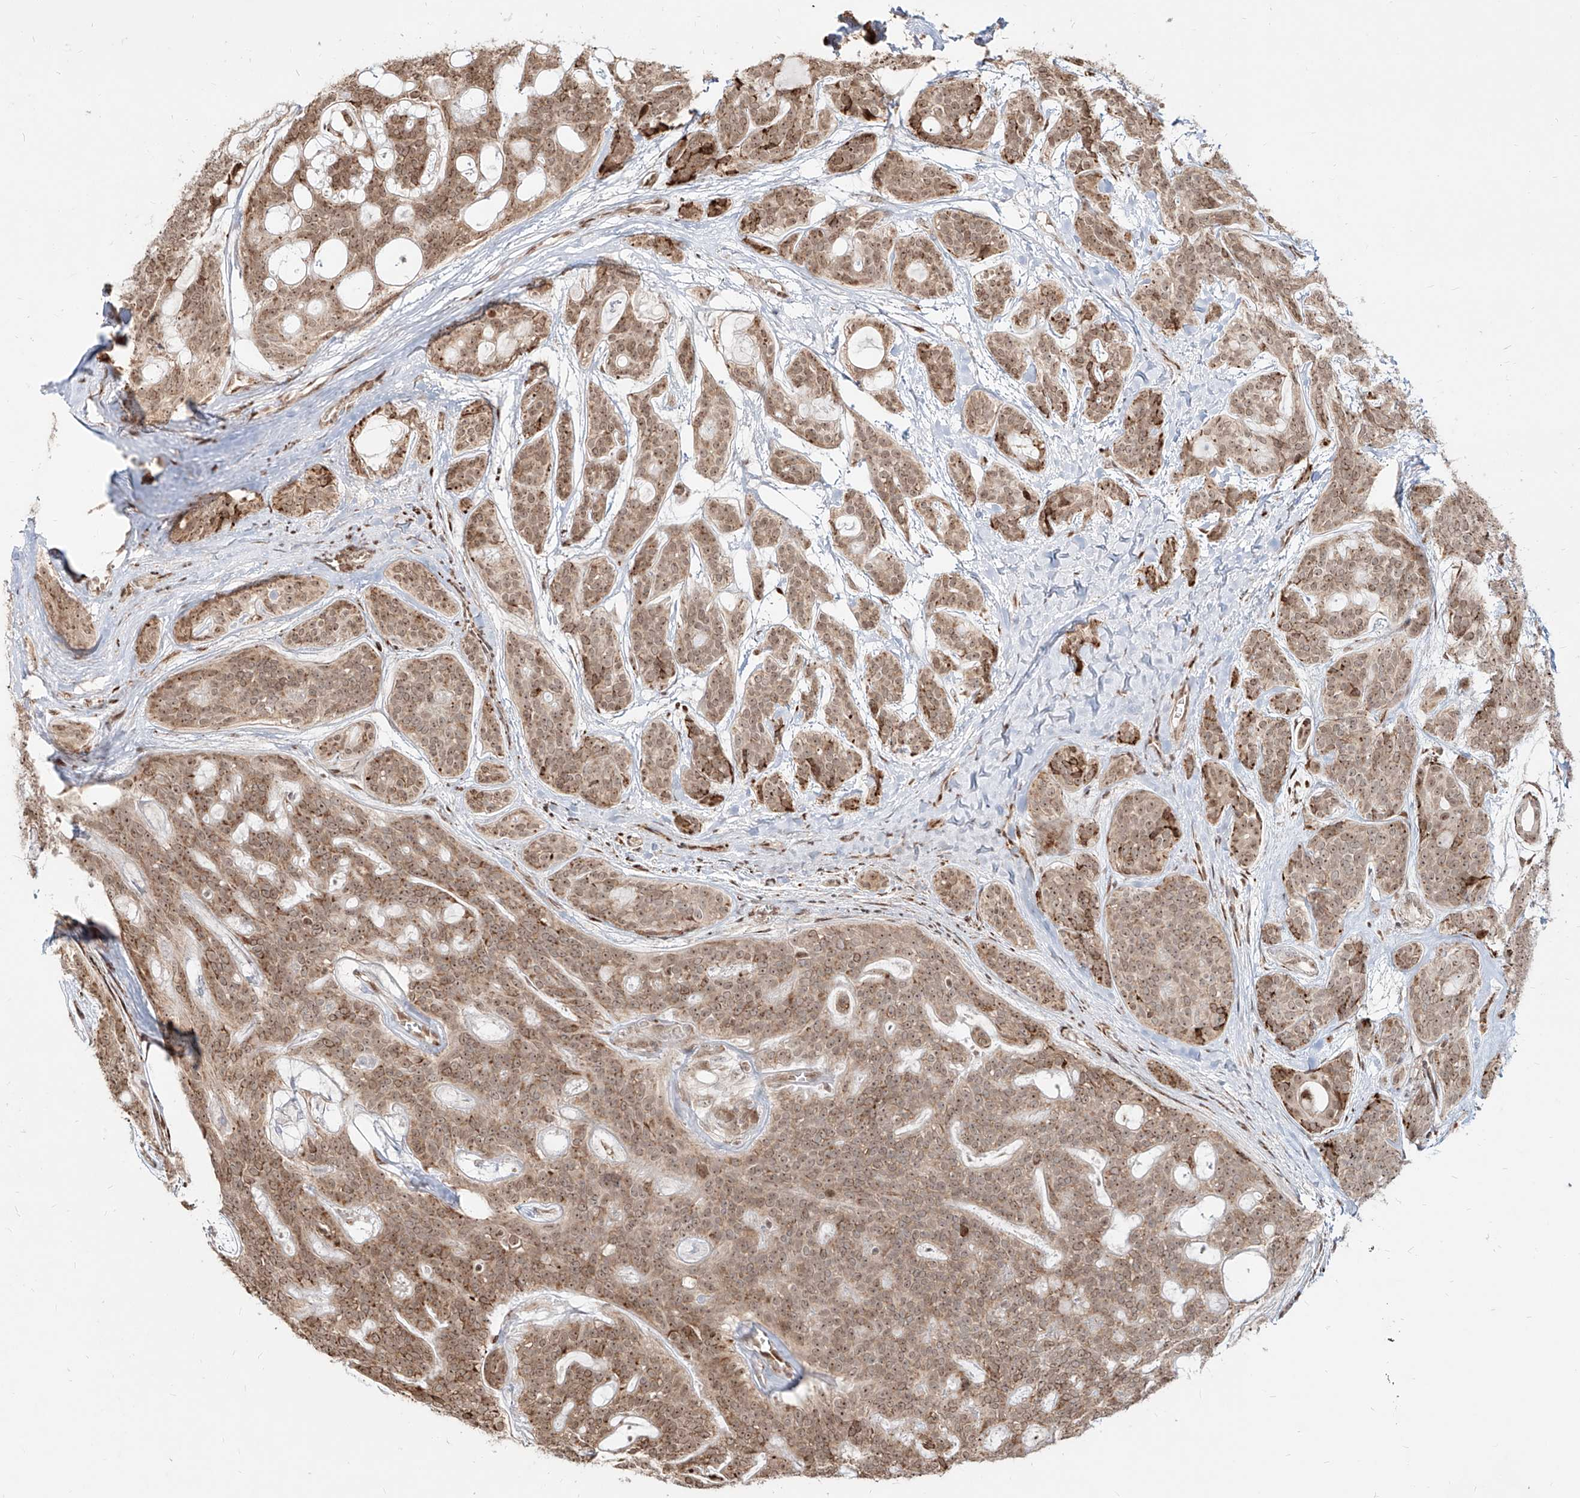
{"staining": {"intensity": "moderate", "quantity": ">75%", "location": "cytoplasmic/membranous,nuclear"}, "tissue": "head and neck cancer", "cell_type": "Tumor cells", "image_type": "cancer", "snomed": [{"axis": "morphology", "description": "Adenocarcinoma, NOS"}, {"axis": "topography", "description": "Head-Neck"}], "caption": "Head and neck cancer (adenocarcinoma) stained with immunohistochemistry (IHC) demonstrates moderate cytoplasmic/membranous and nuclear expression in about >75% of tumor cells.", "gene": "ZNF710", "patient": {"sex": "male", "age": 66}}